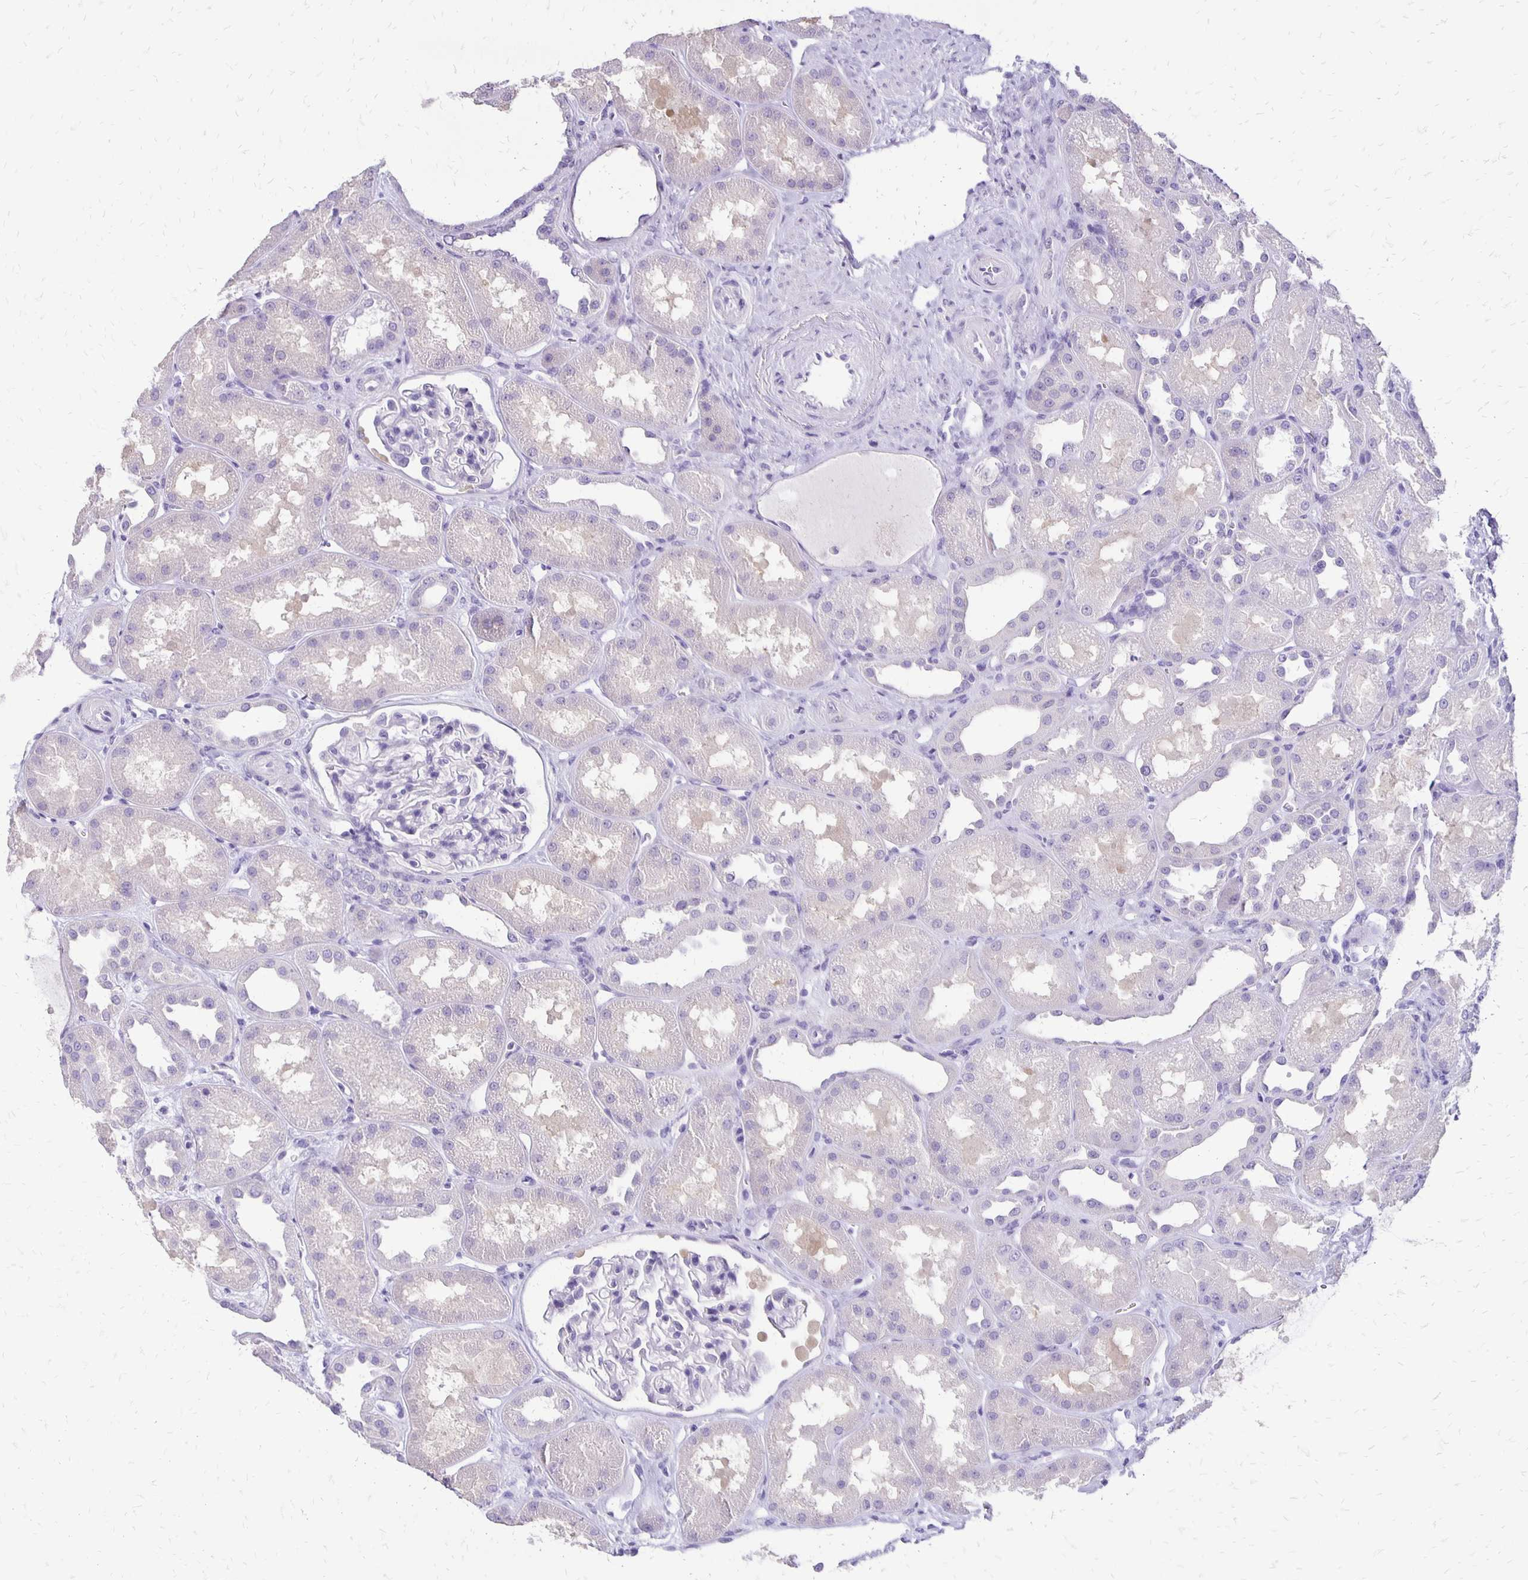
{"staining": {"intensity": "negative", "quantity": "none", "location": "none"}, "tissue": "kidney", "cell_type": "Cells in glomeruli", "image_type": "normal", "snomed": [{"axis": "morphology", "description": "Normal tissue, NOS"}, {"axis": "topography", "description": "Kidney"}], "caption": "High power microscopy image of an IHC micrograph of unremarkable kidney, revealing no significant expression in cells in glomeruli.", "gene": "ANKRD45", "patient": {"sex": "male", "age": 61}}